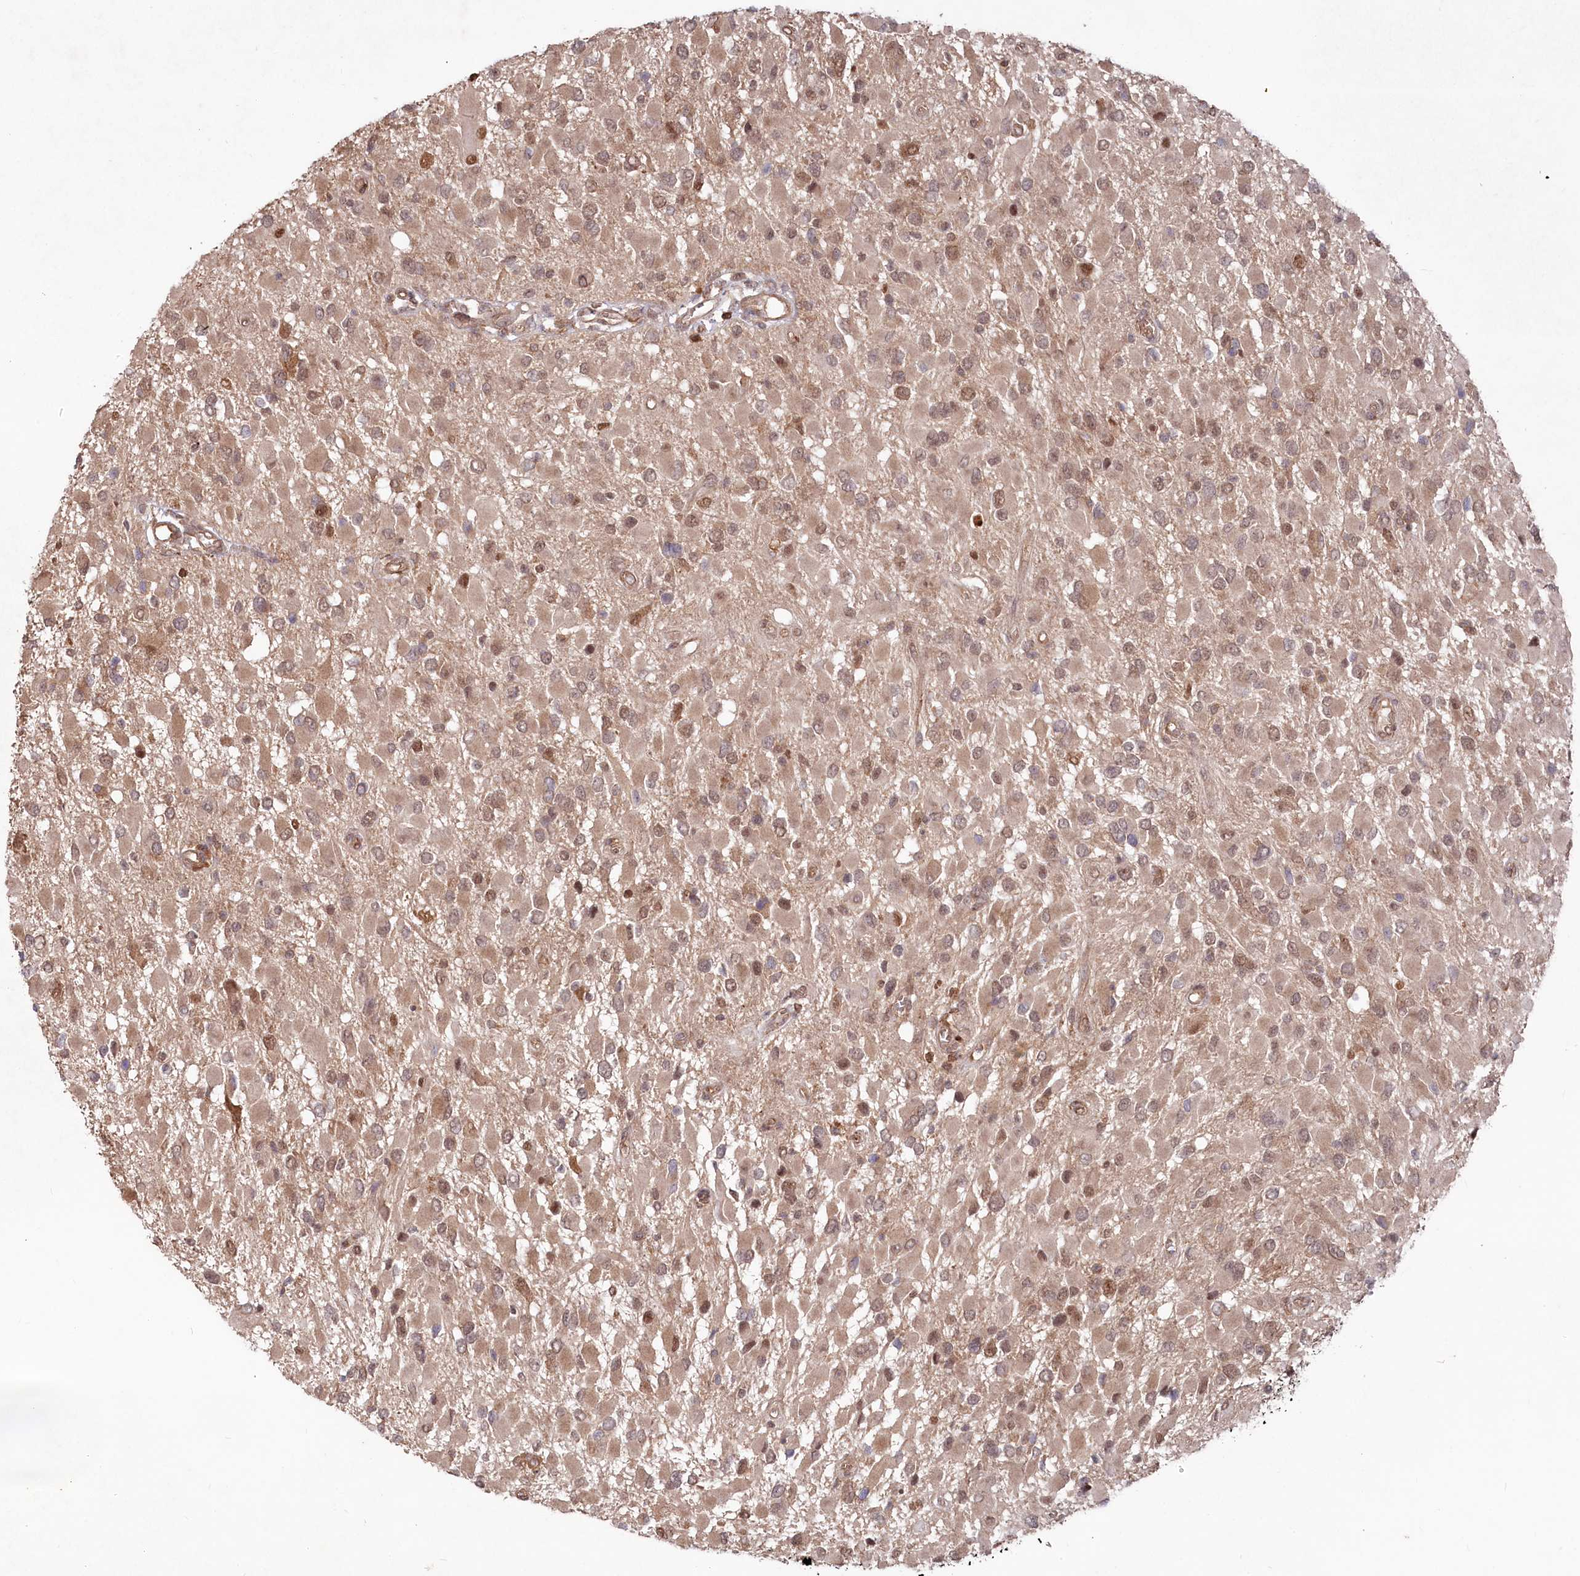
{"staining": {"intensity": "moderate", "quantity": ">75%", "location": "cytoplasmic/membranous,nuclear"}, "tissue": "glioma", "cell_type": "Tumor cells", "image_type": "cancer", "snomed": [{"axis": "morphology", "description": "Glioma, malignant, High grade"}, {"axis": "topography", "description": "Brain"}], "caption": "High-power microscopy captured an immunohistochemistry photomicrograph of high-grade glioma (malignant), revealing moderate cytoplasmic/membranous and nuclear positivity in about >75% of tumor cells.", "gene": "PSMA1", "patient": {"sex": "male", "age": 53}}